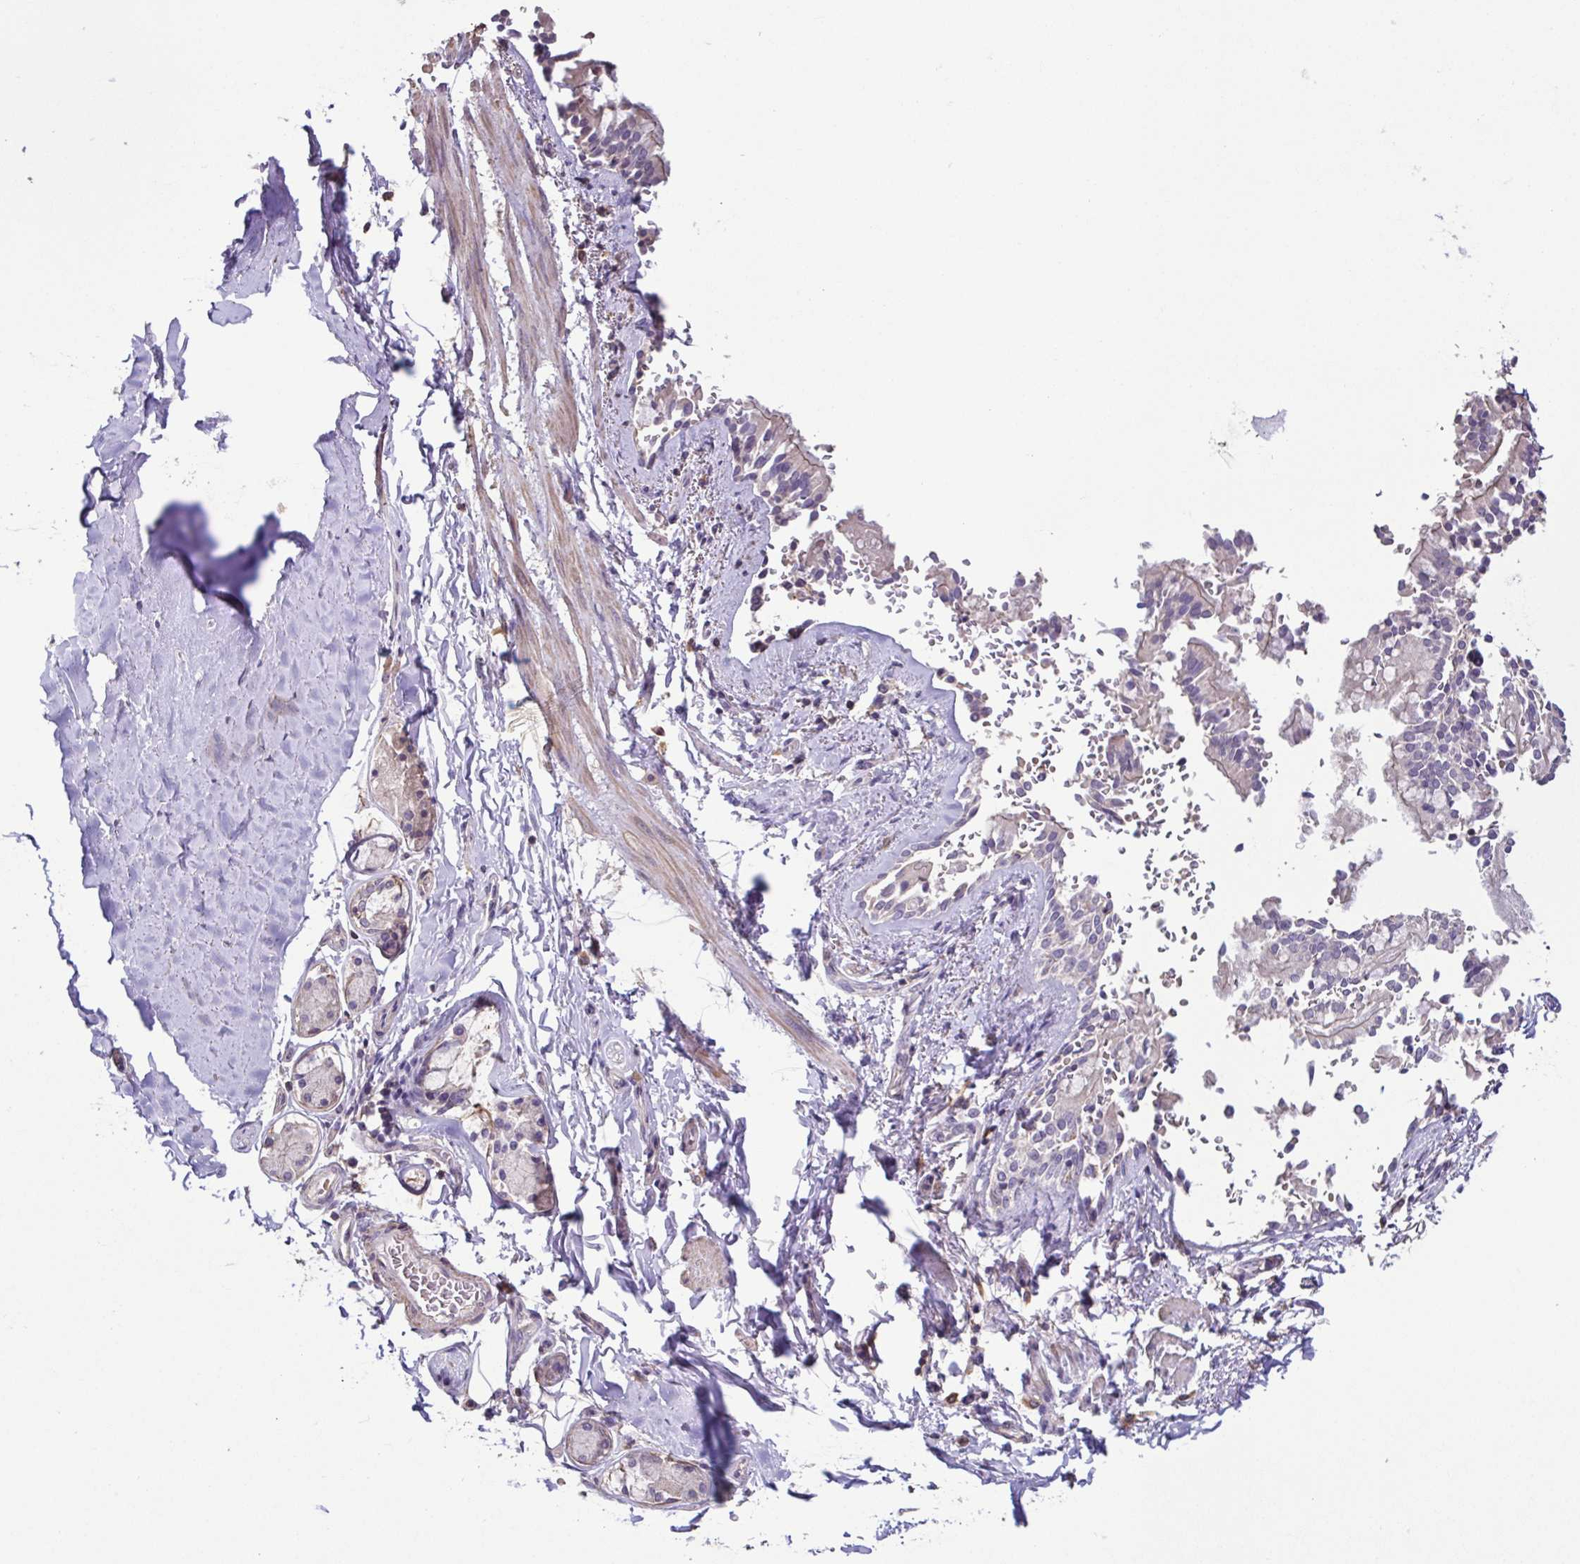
{"staining": {"intensity": "negative", "quantity": "none", "location": "none"}, "tissue": "soft tissue", "cell_type": "Chondrocytes", "image_type": "normal", "snomed": [{"axis": "morphology", "description": "Normal tissue, NOS"}, {"axis": "topography", "description": "Cartilage tissue"}, {"axis": "topography", "description": "Bronchus"}, {"axis": "topography", "description": "Peripheral nerve tissue"}], "caption": "This is an immunohistochemistry micrograph of unremarkable human soft tissue. There is no positivity in chondrocytes.", "gene": "ACTRT2", "patient": {"sex": "male", "age": 67}}